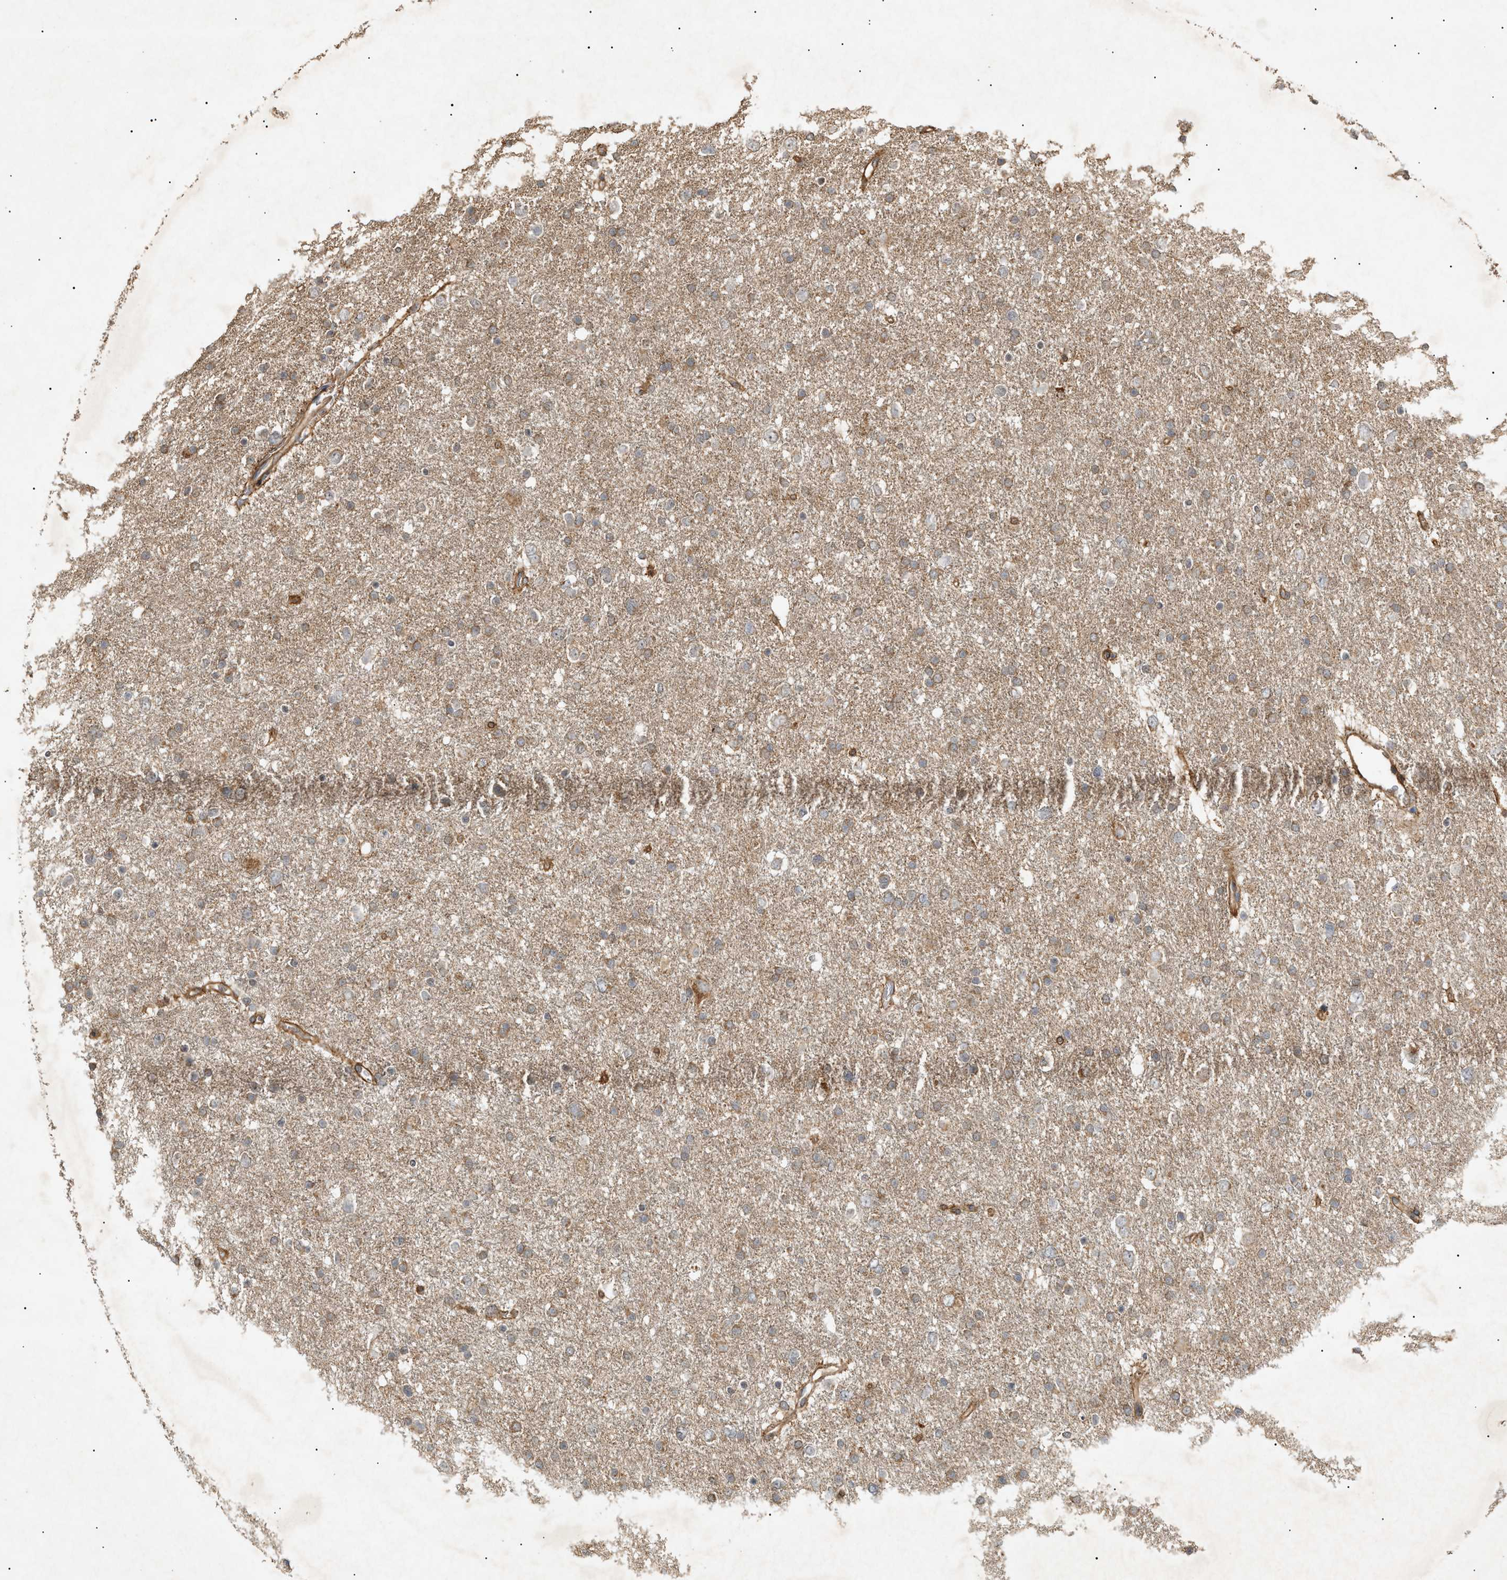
{"staining": {"intensity": "moderate", "quantity": "25%-75%", "location": "cytoplasmic/membranous"}, "tissue": "glioma", "cell_type": "Tumor cells", "image_type": "cancer", "snomed": [{"axis": "morphology", "description": "Glioma, malignant, Low grade"}, {"axis": "topography", "description": "Brain"}], "caption": "High-power microscopy captured an immunohistochemistry histopathology image of glioma, revealing moderate cytoplasmic/membranous staining in approximately 25%-75% of tumor cells.", "gene": "MTCH1", "patient": {"sex": "female", "age": 37}}